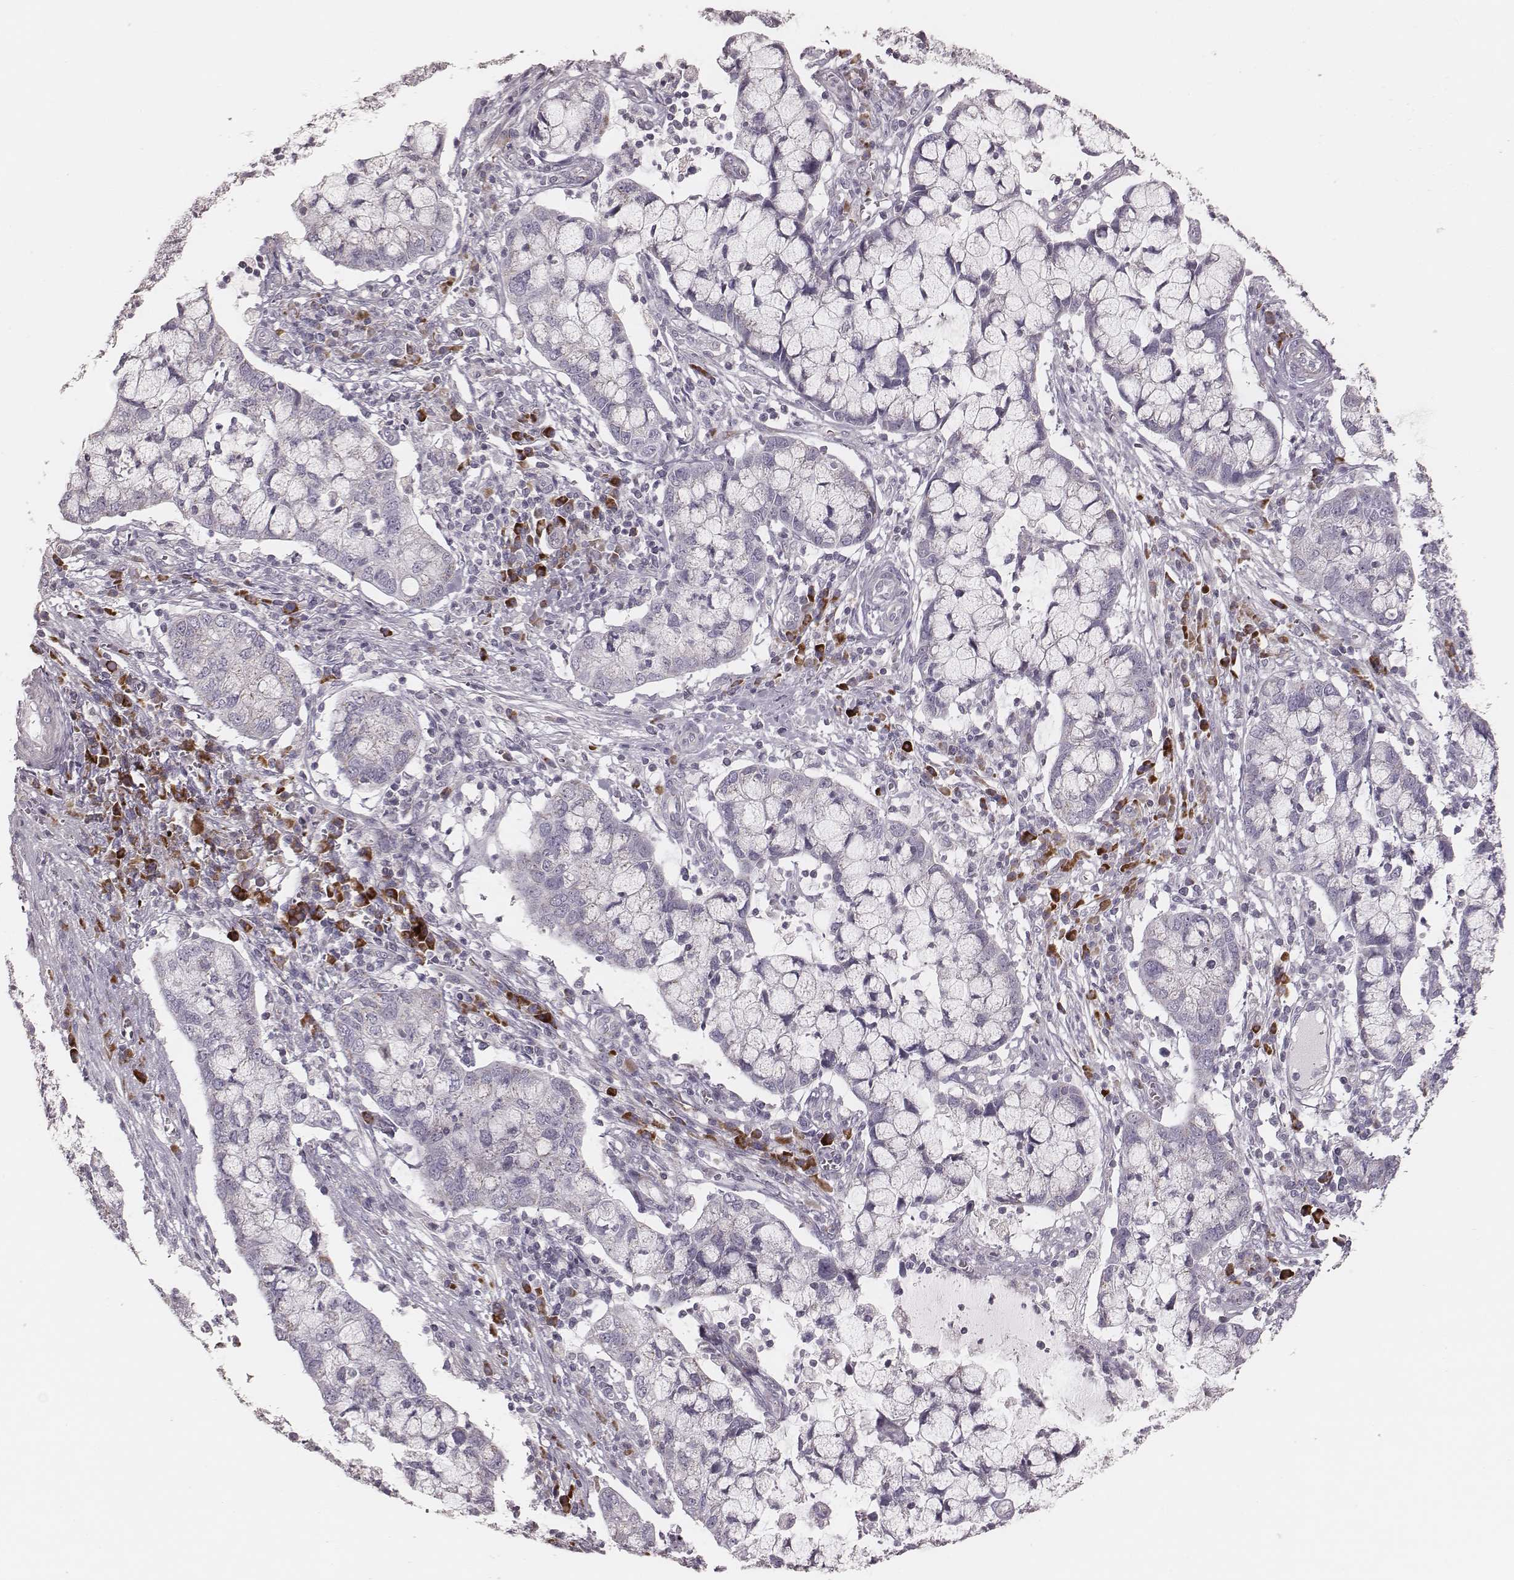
{"staining": {"intensity": "negative", "quantity": "none", "location": "none"}, "tissue": "cervical cancer", "cell_type": "Tumor cells", "image_type": "cancer", "snomed": [{"axis": "morphology", "description": "Adenocarcinoma, NOS"}, {"axis": "topography", "description": "Cervix"}], "caption": "DAB immunohistochemical staining of human cervical adenocarcinoma reveals no significant staining in tumor cells.", "gene": "KIF5C", "patient": {"sex": "female", "age": 40}}